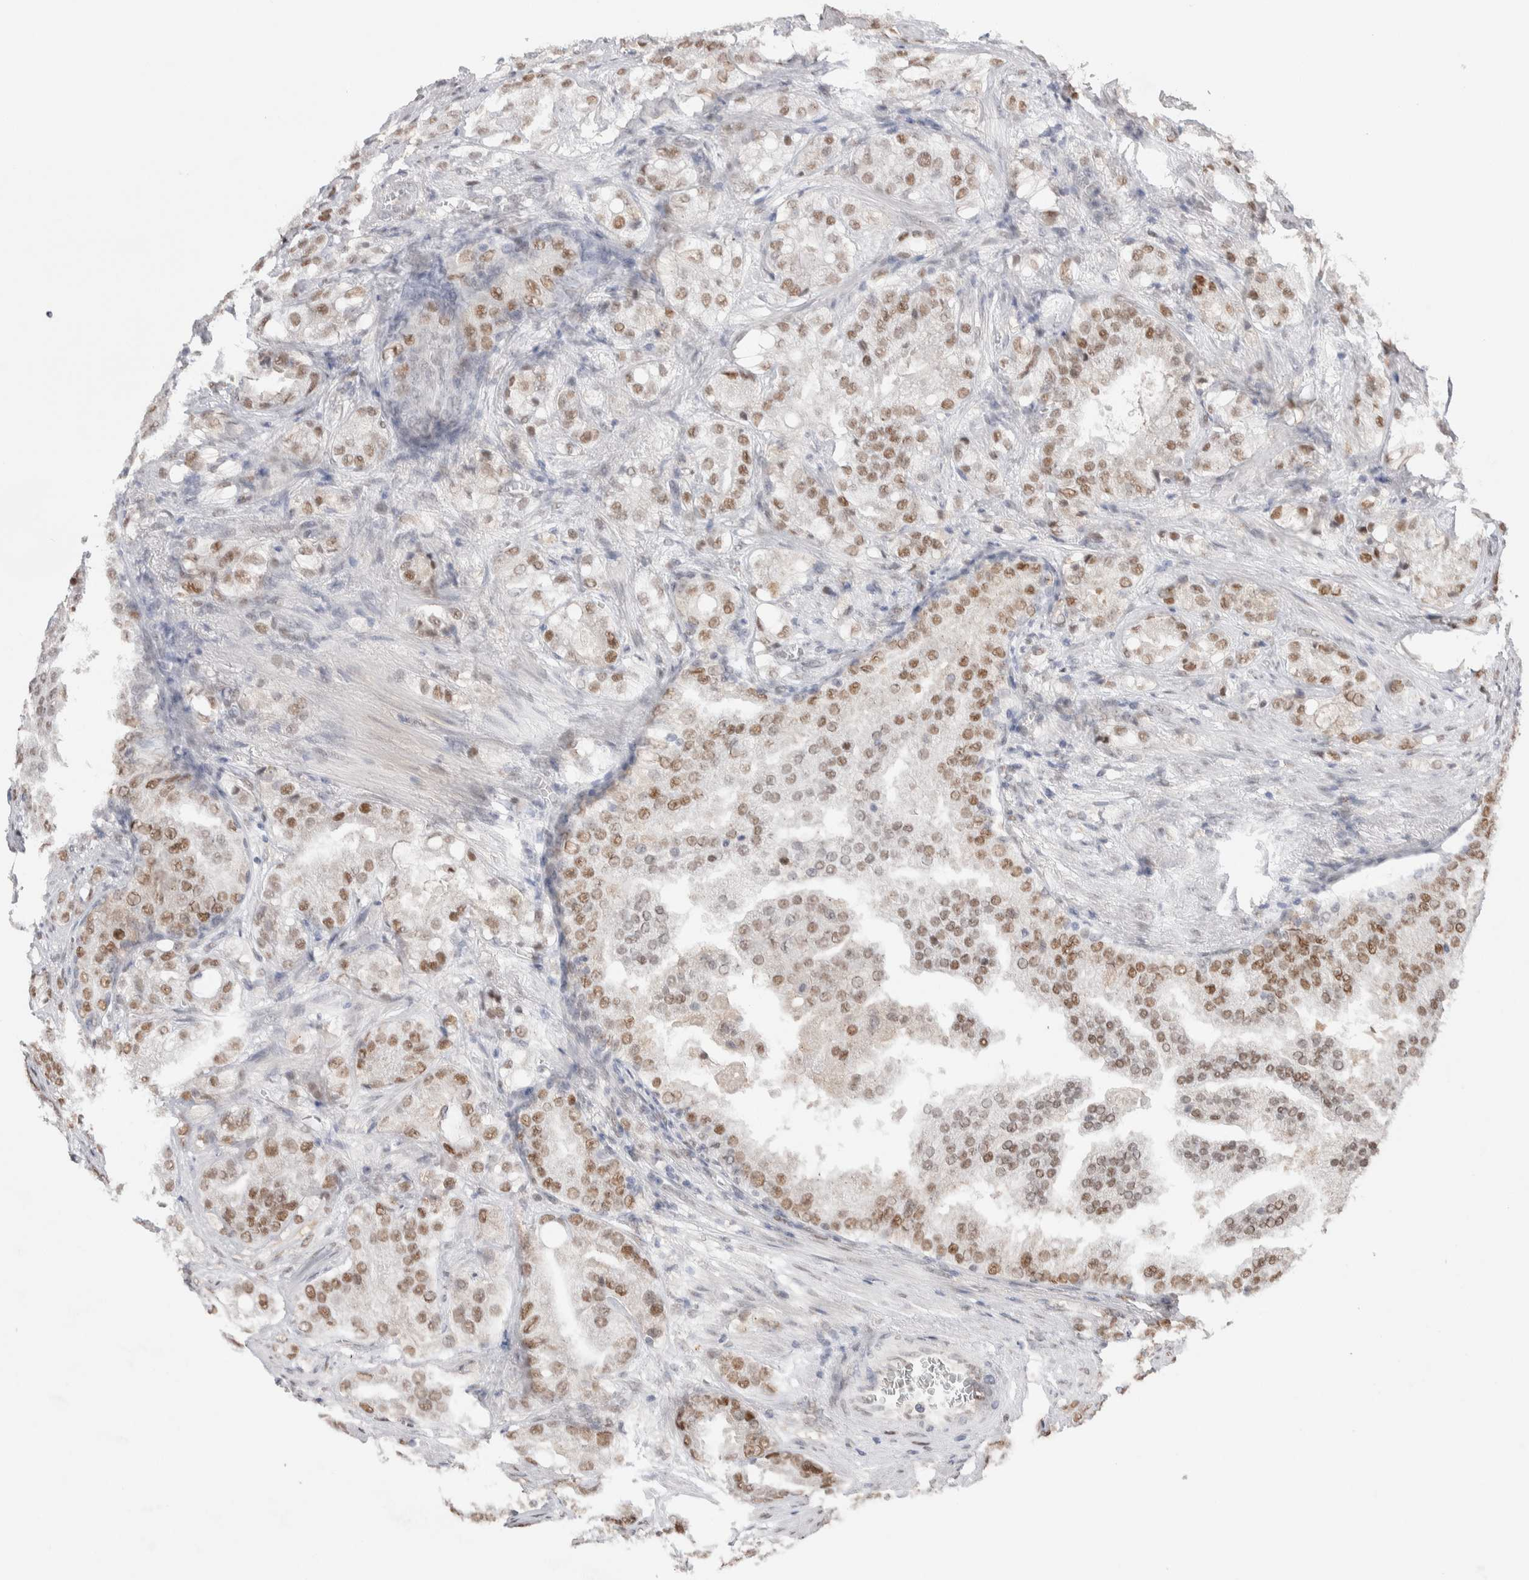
{"staining": {"intensity": "moderate", "quantity": ">75%", "location": "nuclear"}, "tissue": "prostate cancer", "cell_type": "Tumor cells", "image_type": "cancer", "snomed": [{"axis": "morphology", "description": "Adenocarcinoma, High grade"}, {"axis": "topography", "description": "Prostate"}], "caption": "A photomicrograph of prostate adenocarcinoma (high-grade) stained for a protein exhibits moderate nuclear brown staining in tumor cells.", "gene": "PRMT1", "patient": {"sex": "male", "age": 64}}